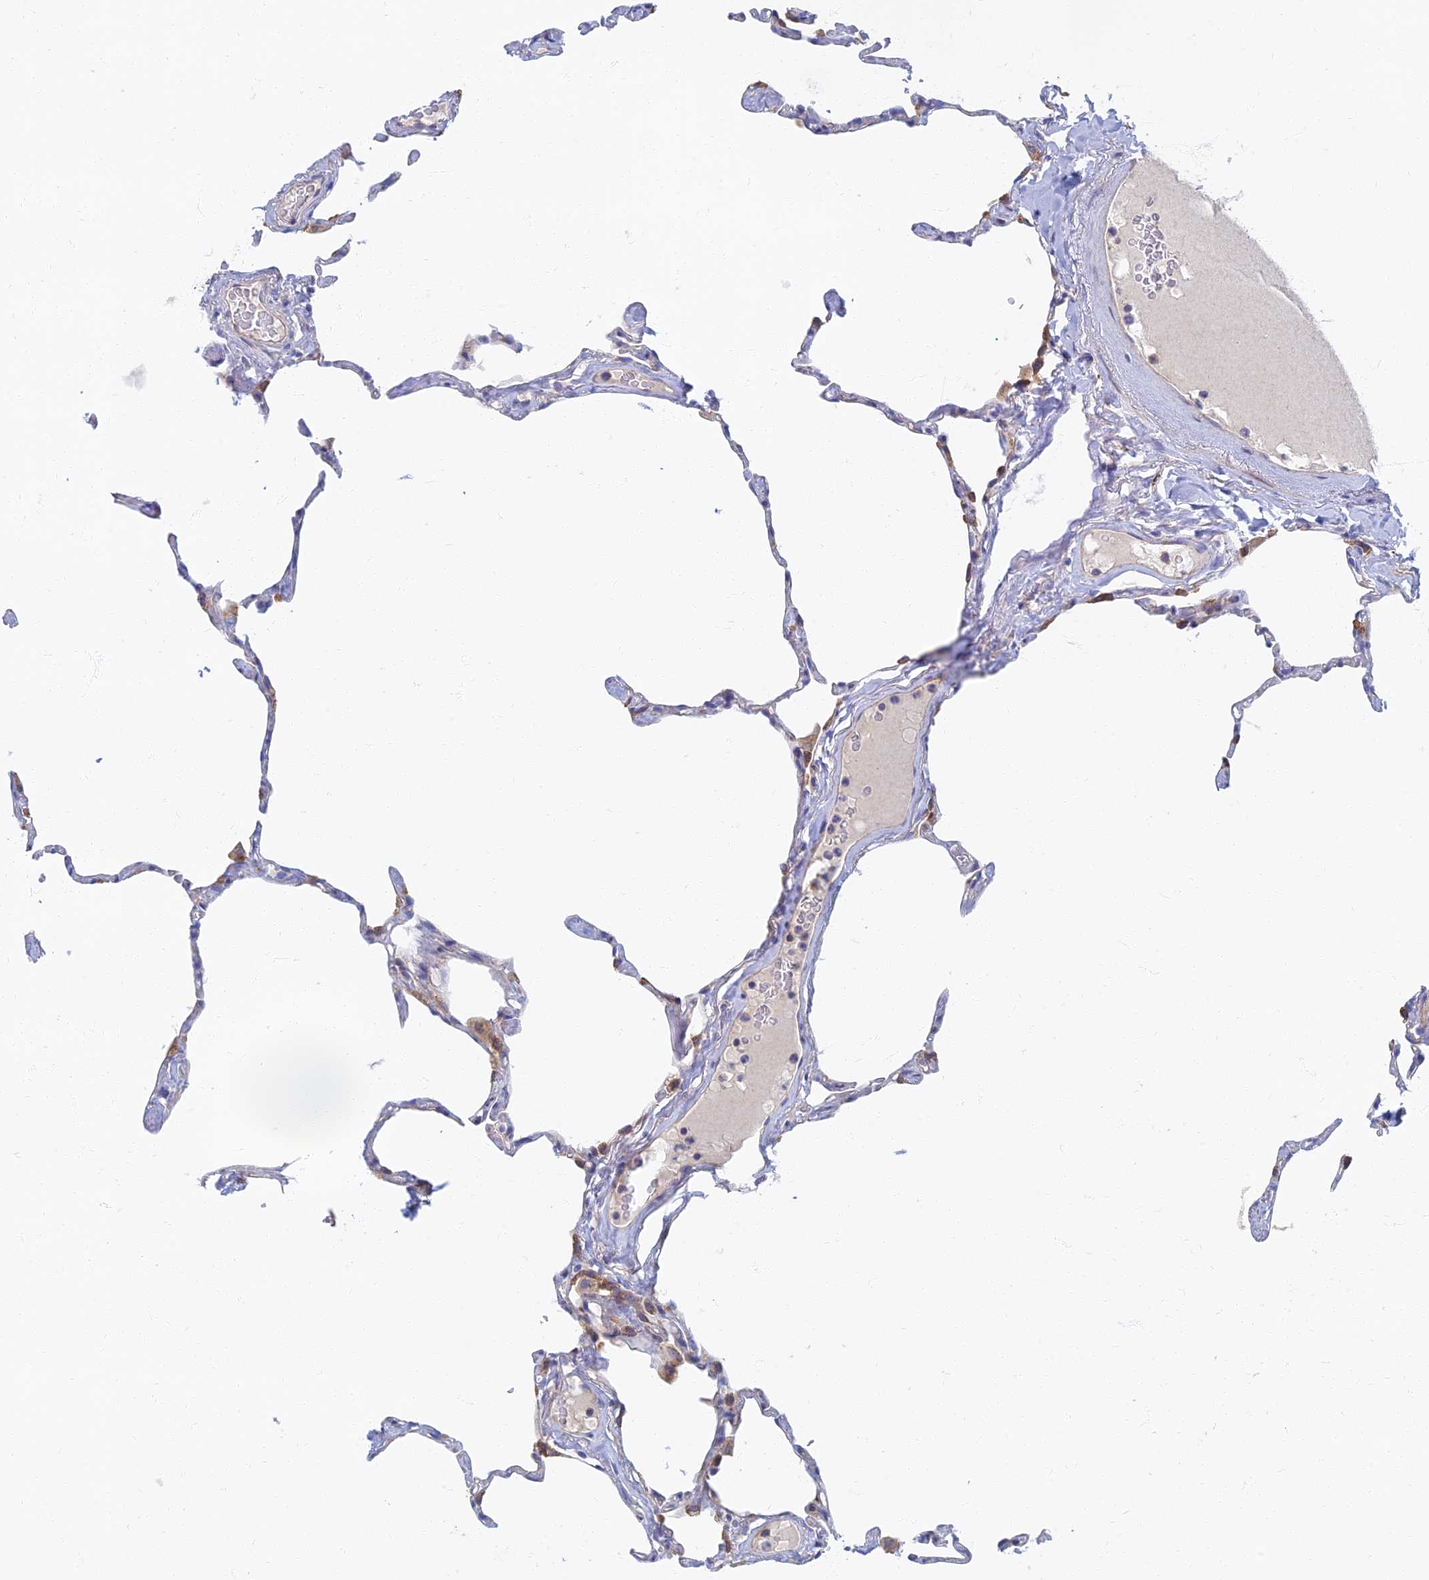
{"staining": {"intensity": "moderate", "quantity": "<25%", "location": "cytoplasmic/membranous"}, "tissue": "lung", "cell_type": "Alveolar cells", "image_type": "normal", "snomed": [{"axis": "morphology", "description": "Normal tissue, NOS"}, {"axis": "topography", "description": "Lung"}], "caption": "Immunohistochemistry (IHC) (DAB (3,3'-diaminobenzidine)) staining of unremarkable human lung shows moderate cytoplasmic/membranous protein positivity in approximately <25% of alveolar cells. The protein of interest is shown in brown color, while the nuclei are stained blue.", "gene": "TMEM44", "patient": {"sex": "male", "age": 65}}